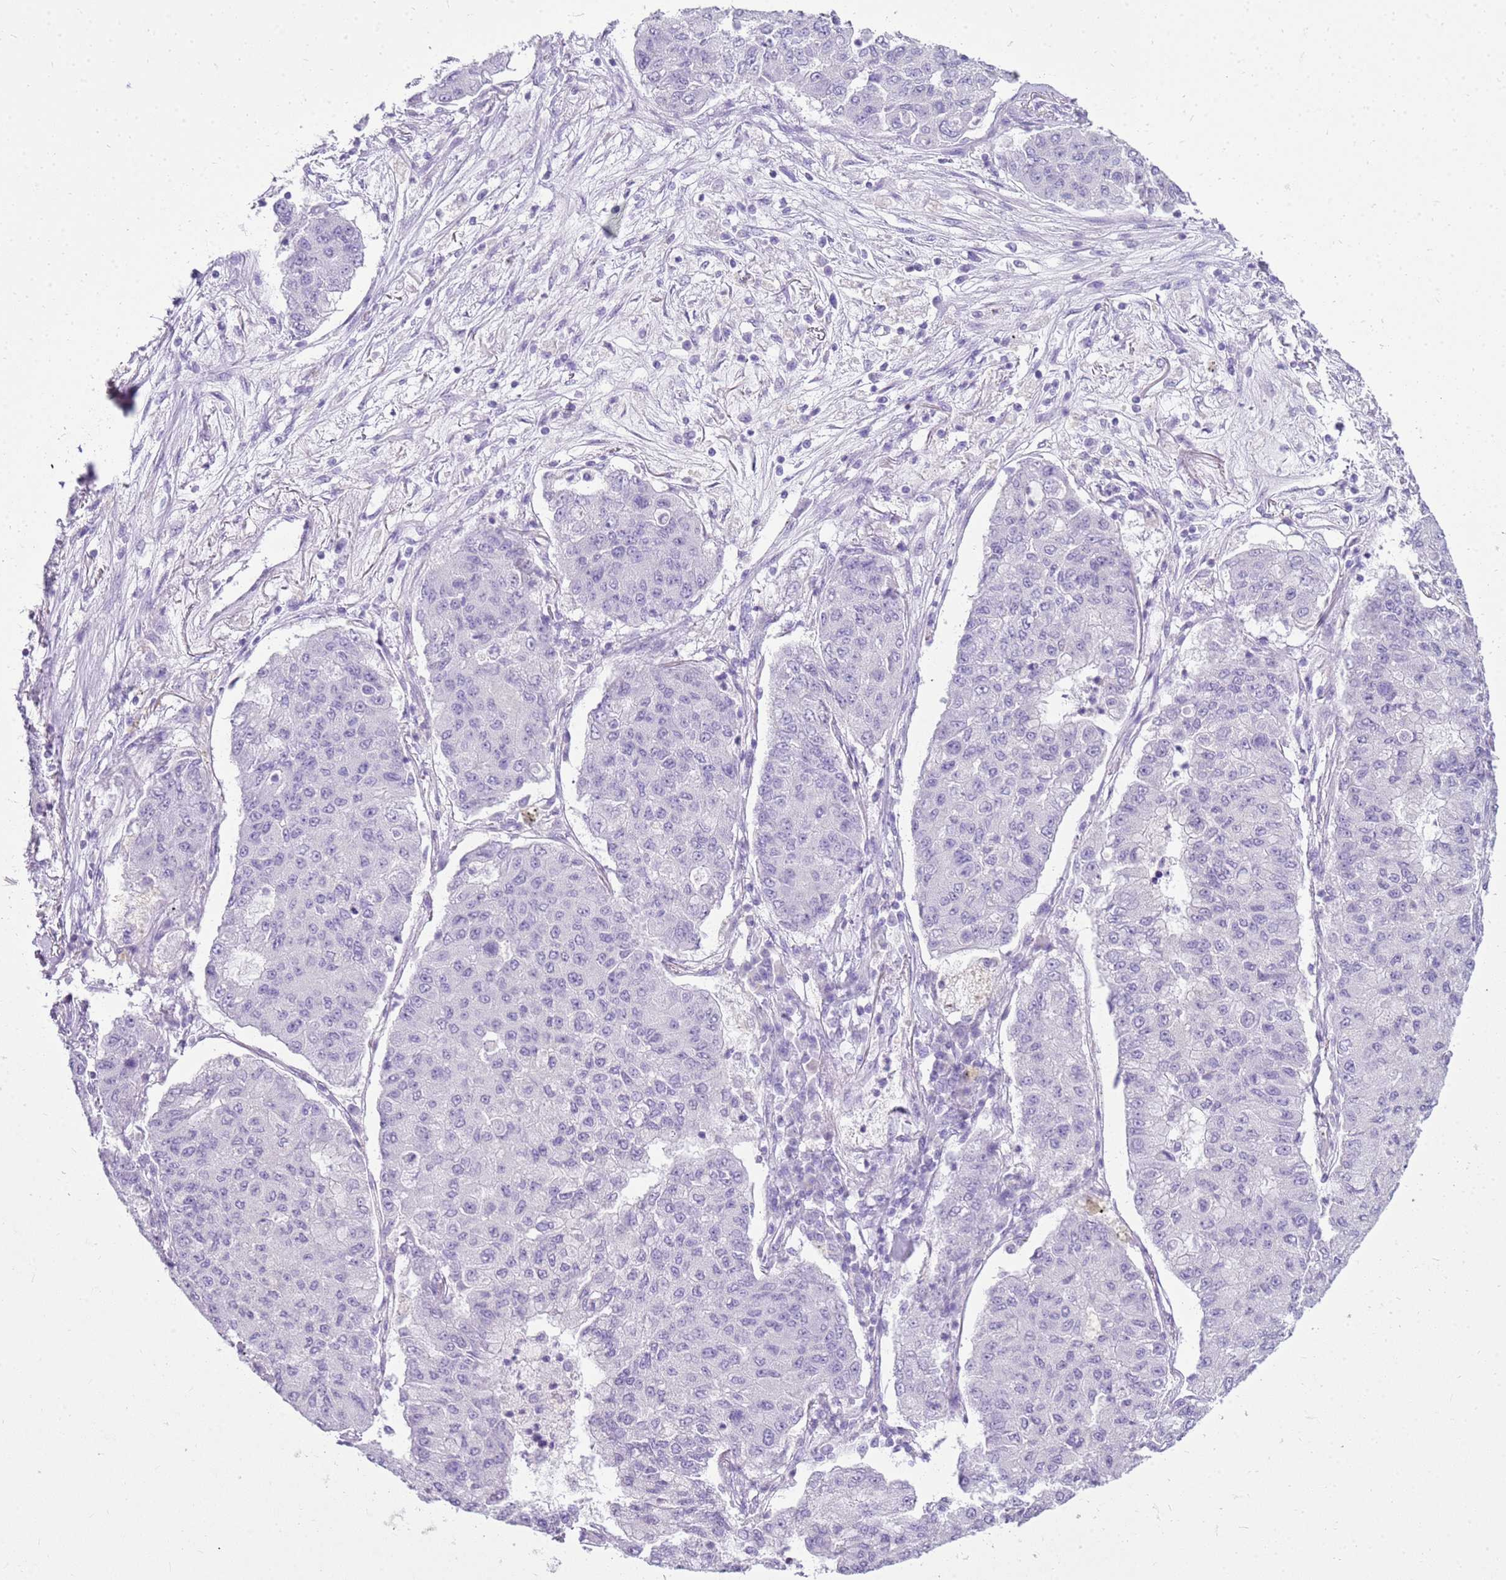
{"staining": {"intensity": "negative", "quantity": "none", "location": "none"}, "tissue": "lung cancer", "cell_type": "Tumor cells", "image_type": "cancer", "snomed": [{"axis": "morphology", "description": "Squamous cell carcinoma, NOS"}, {"axis": "topography", "description": "Lung"}], "caption": "Tumor cells are negative for protein expression in human lung cancer (squamous cell carcinoma).", "gene": "SULT1E1", "patient": {"sex": "male", "age": 74}}